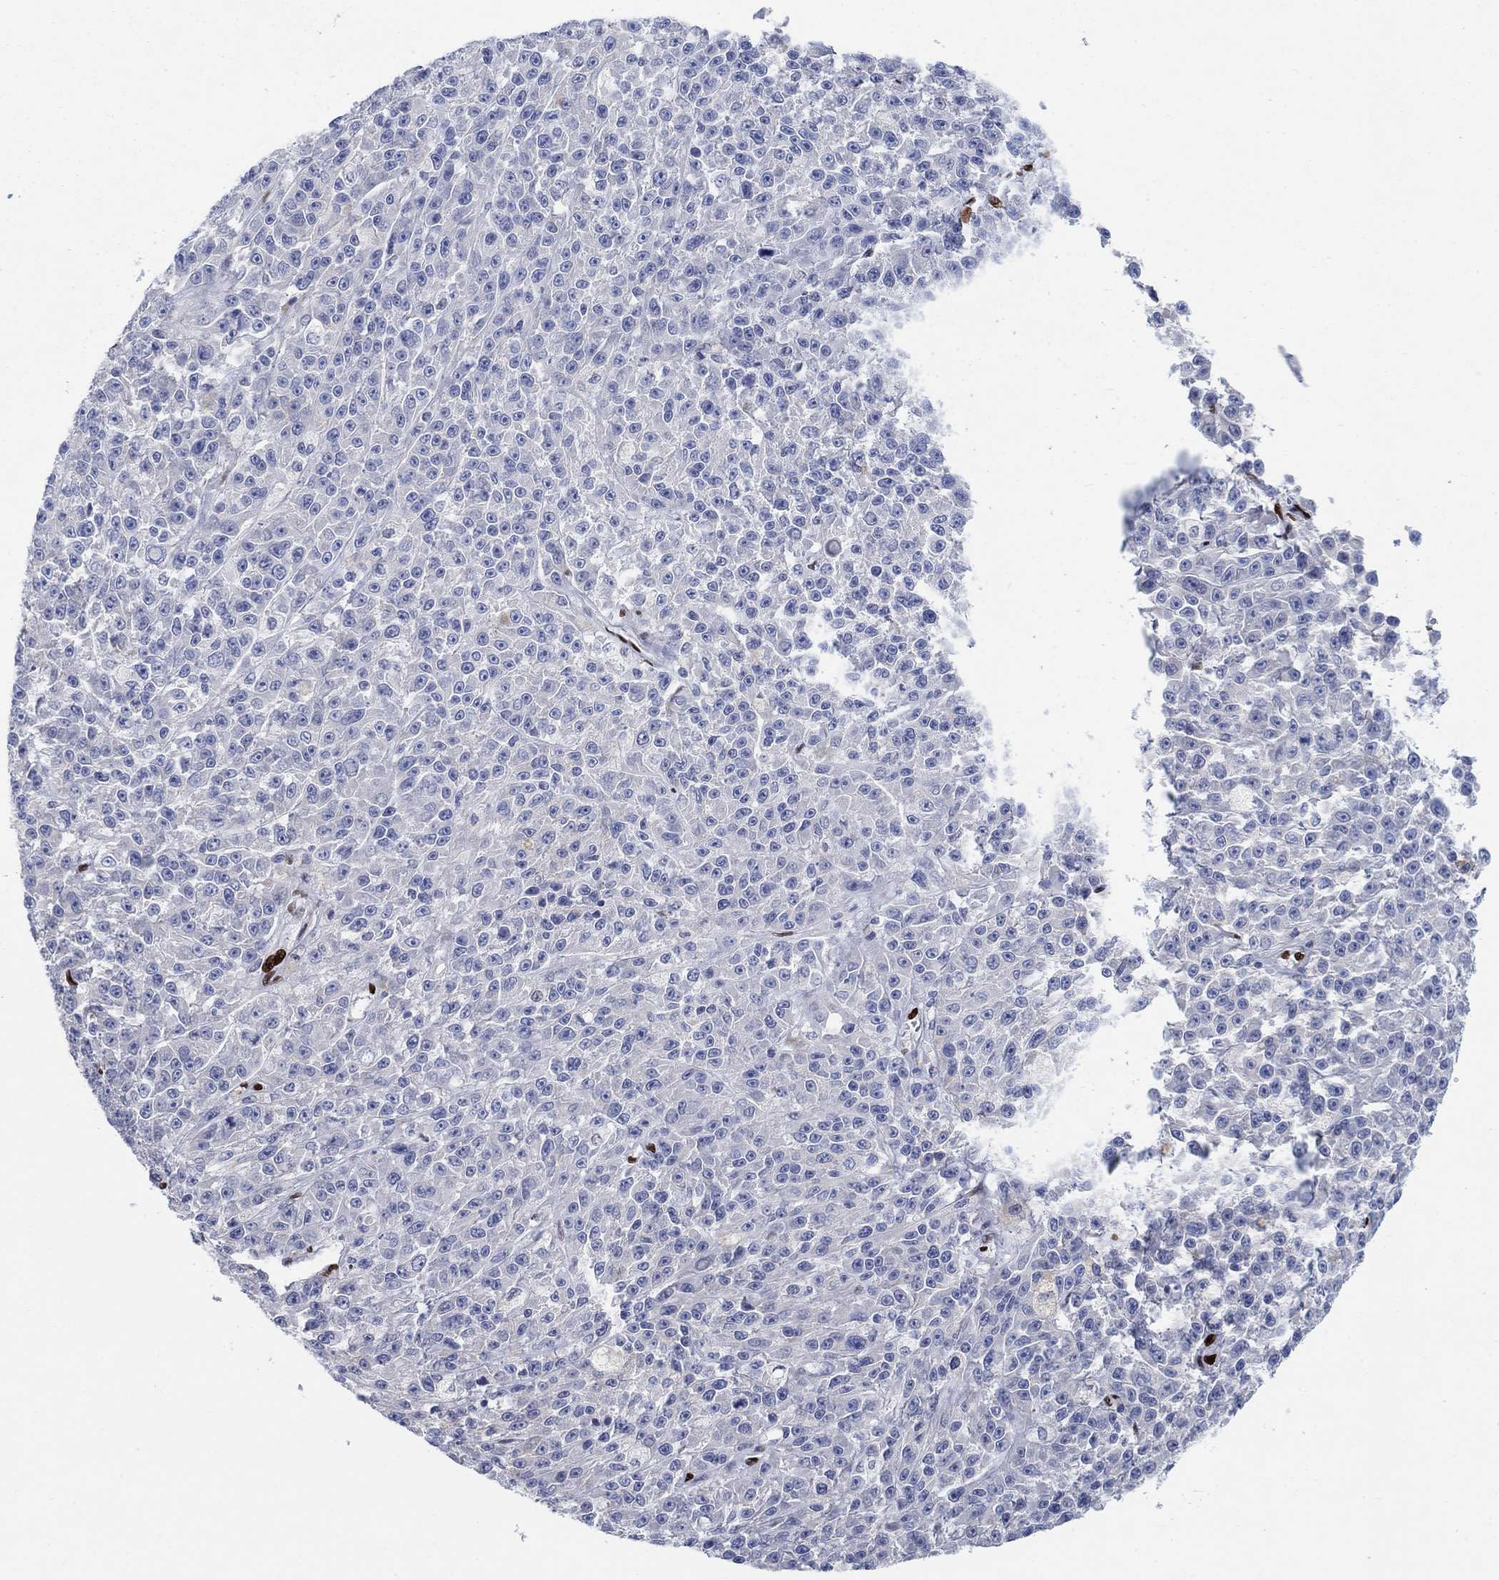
{"staining": {"intensity": "negative", "quantity": "none", "location": "none"}, "tissue": "melanoma", "cell_type": "Tumor cells", "image_type": "cancer", "snomed": [{"axis": "morphology", "description": "Malignant melanoma, NOS"}, {"axis": "topography", "description": "Skin"}], "caption": "Malignant melanoma was stained to show a protein in brown. There is no significant expression in tumor cells.", "gene": "ZEB1", "patient": {"sex": "female", "age": 58}}